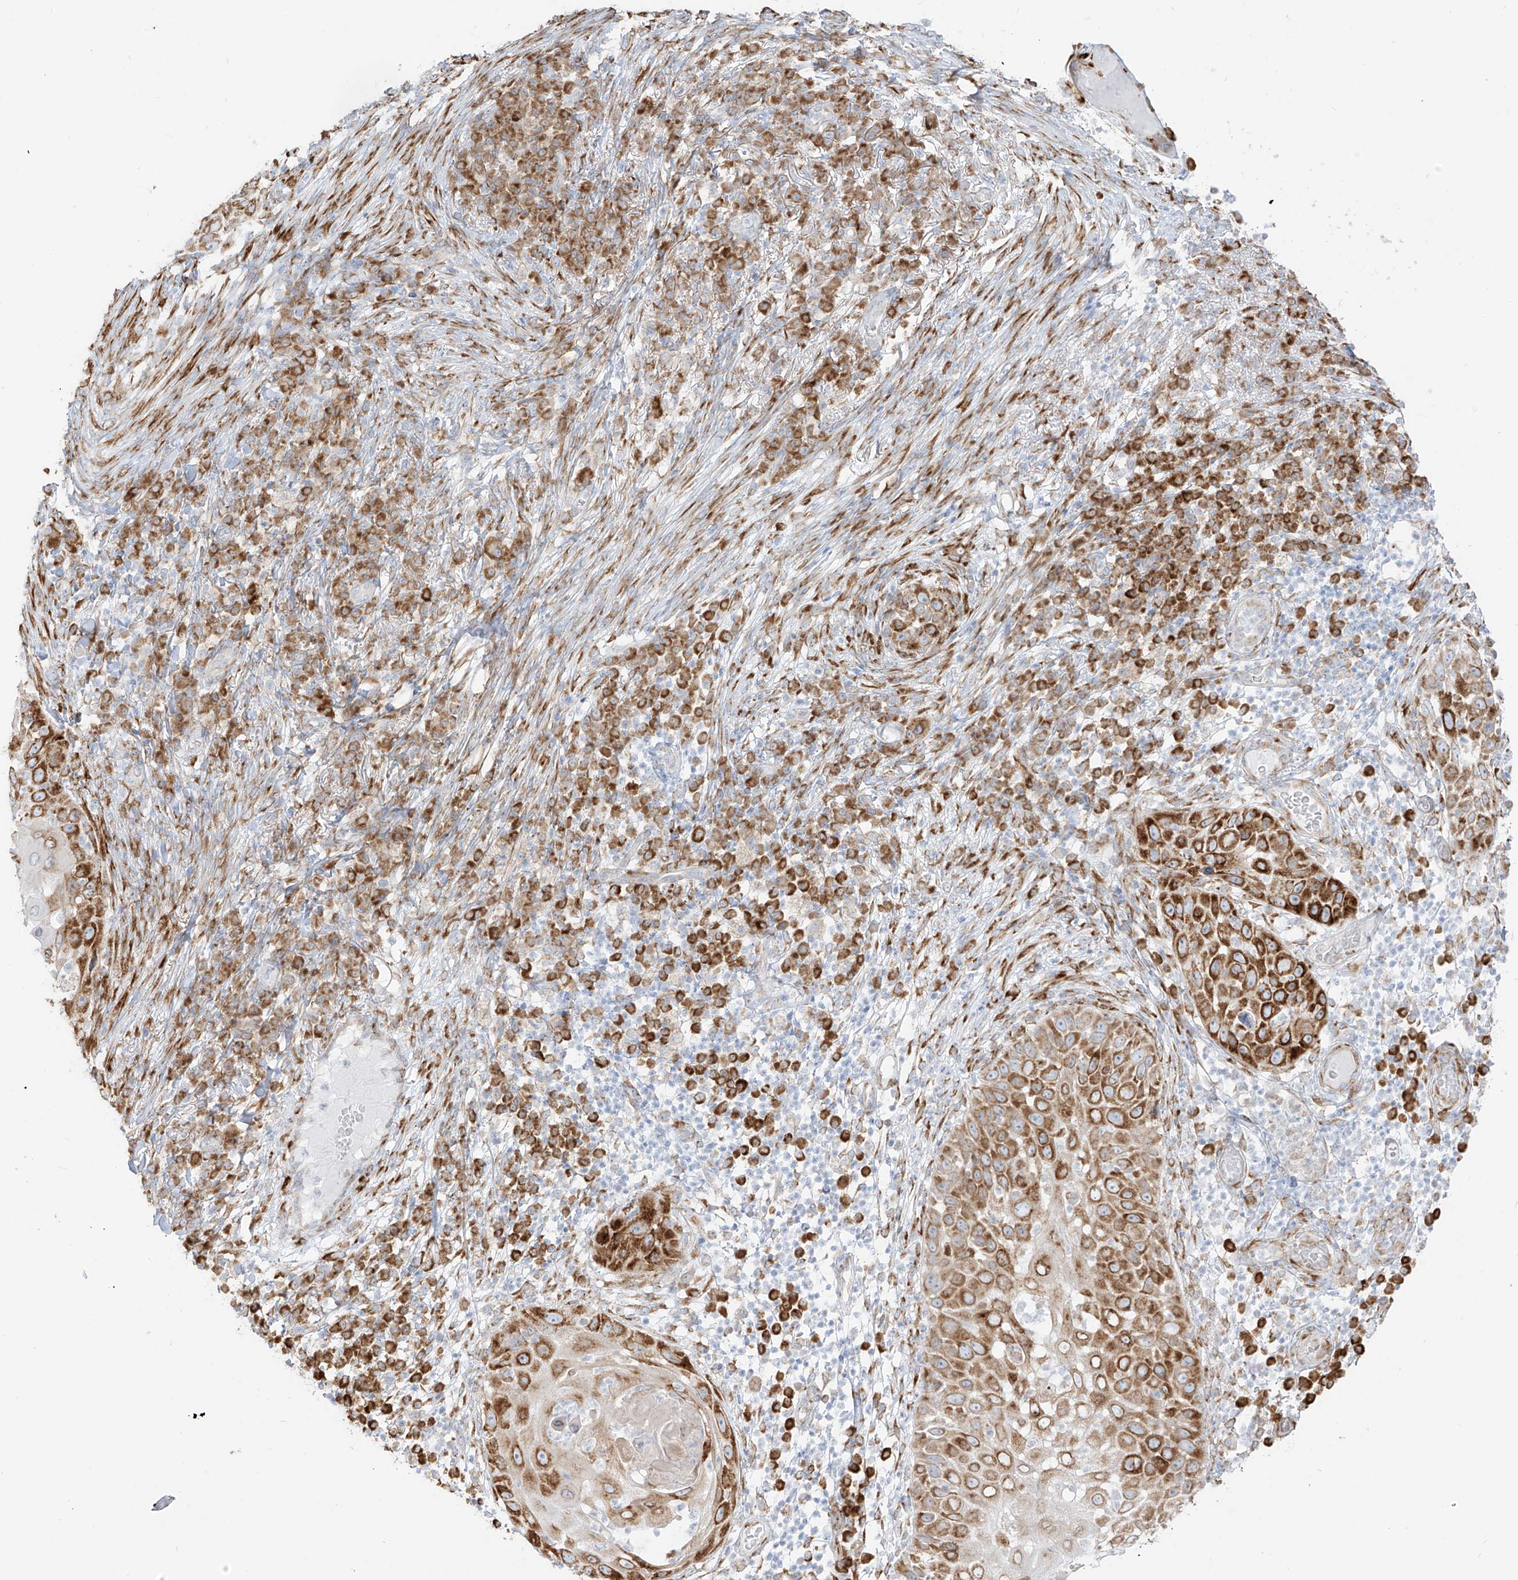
{"staining": {"intensity": "moderate", "quantity": ">75%", "location": "cytoplasmic/membranous"}, "tissue": "skin cancer", "cell_type": "Tumor cells", "image_type": "cancer", "snomed": [{"axis": "morphology", "description": "Squamous cell carcinoma, NOS"}, {"axis": "topography", "description": "Skin"}], "caption": "Skin squamous cell carcinoma stained with a brown dye demonstrates moderate cytoplasmic/membranous positive expression in approximately >75% of tumor cells.", "gene": "LRRC59", "patient": {"sex": "female", "age": 44}}